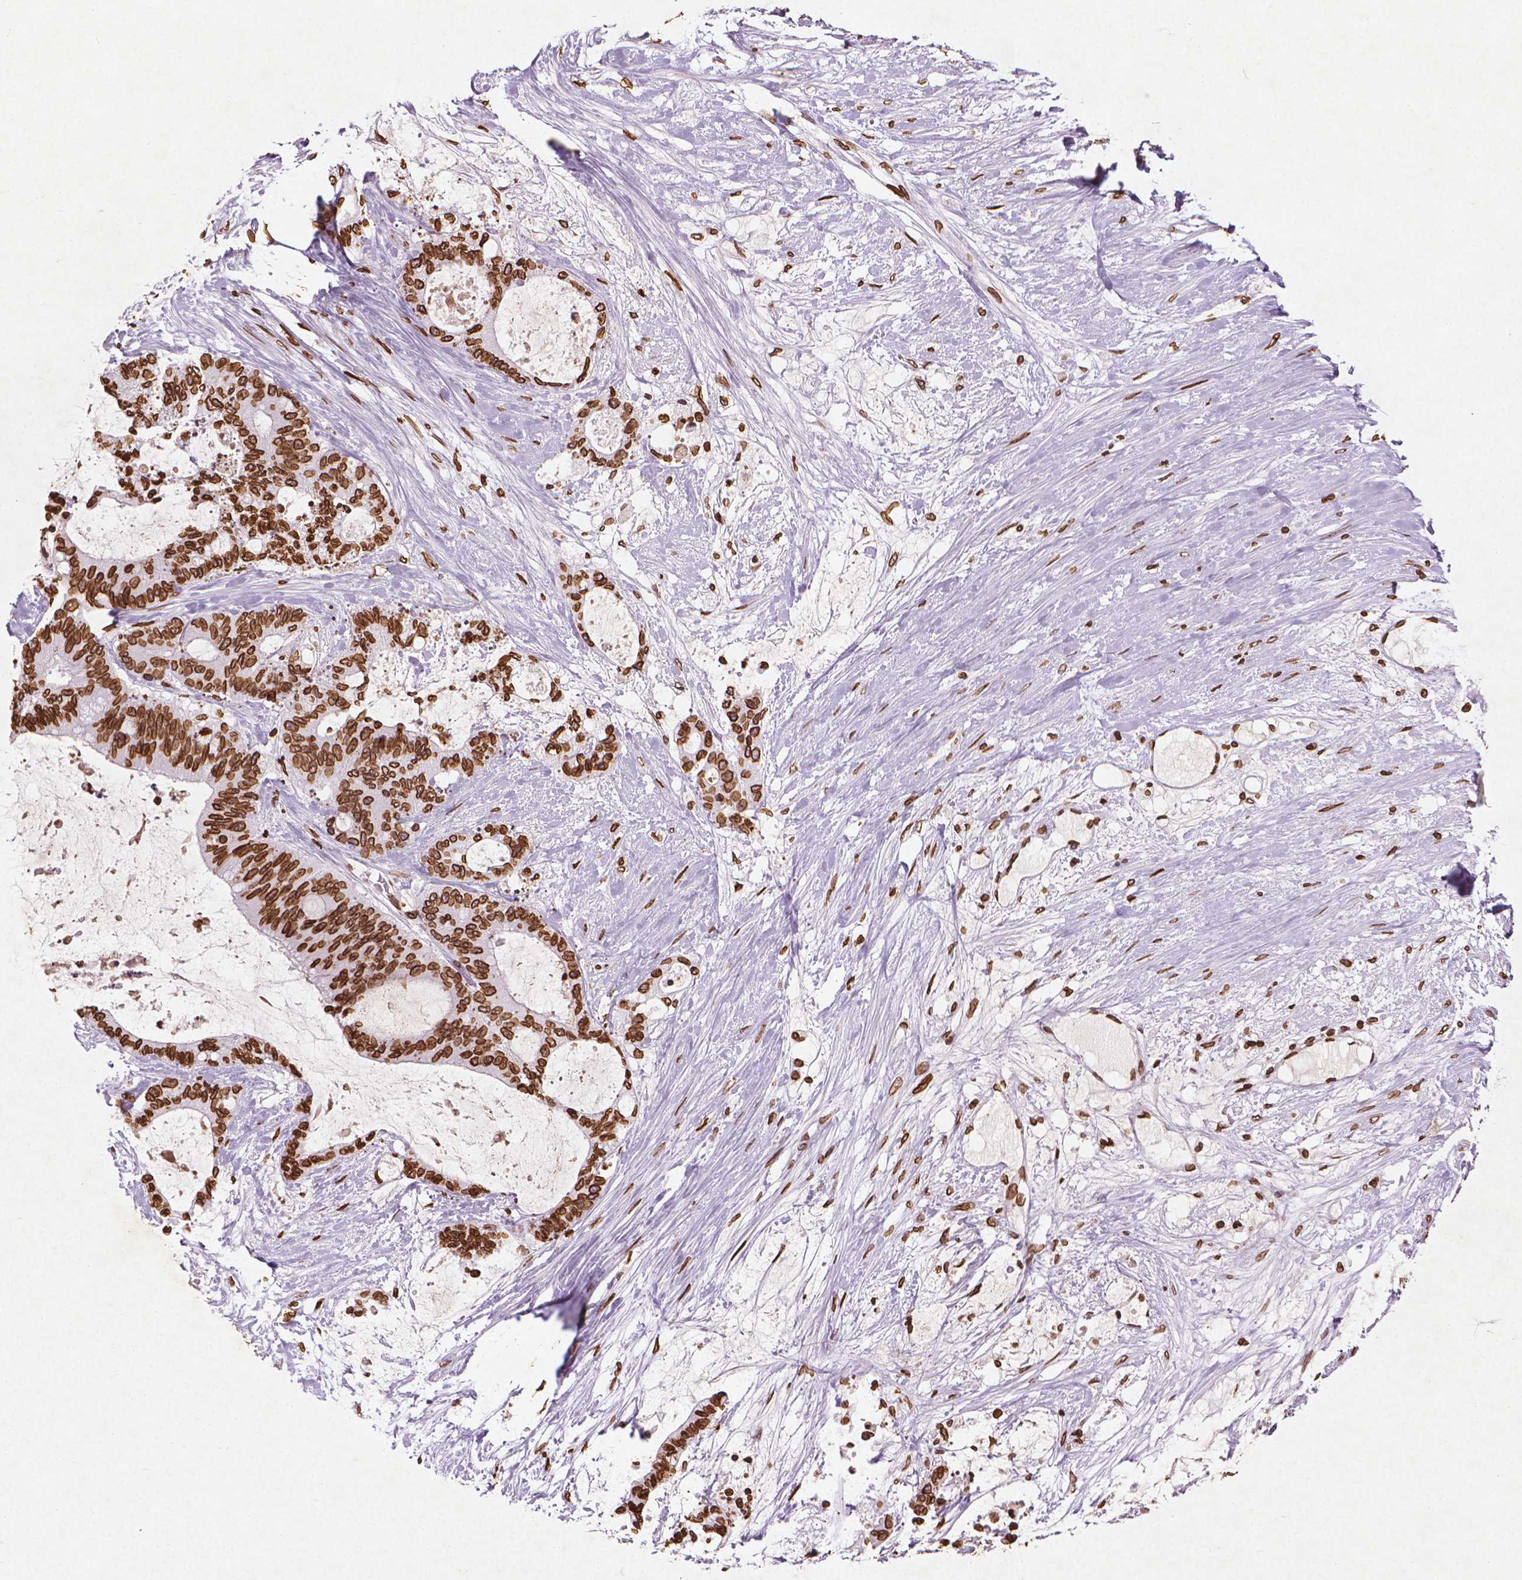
{"staining": {"intensity": "strong", "quantity": ">75%", "location": "cytoplasmic/membranous,nuclear"}, "tissue": "liver cancer", "cell_type": "Tumor cells", "image_type": "cancer", "snomed": [{"axis": "morphology", "description": "Normal tissue, NOS"}, {"axis": "morphology", "description": "Cholangiocarcinoma"}, {"axis": "topography", "description": "Liver"}, {"axis": "topography", "description": "Peripheral nerve tissue"}], "caption": "Brown immunohistochemical staining in human liver cancer displays strong cytoplasmic/membranous and nuclear expression in about >75% of tumor cells.", "gene": "LMNB1", "patient": {"sex": "female", "age": 73}}